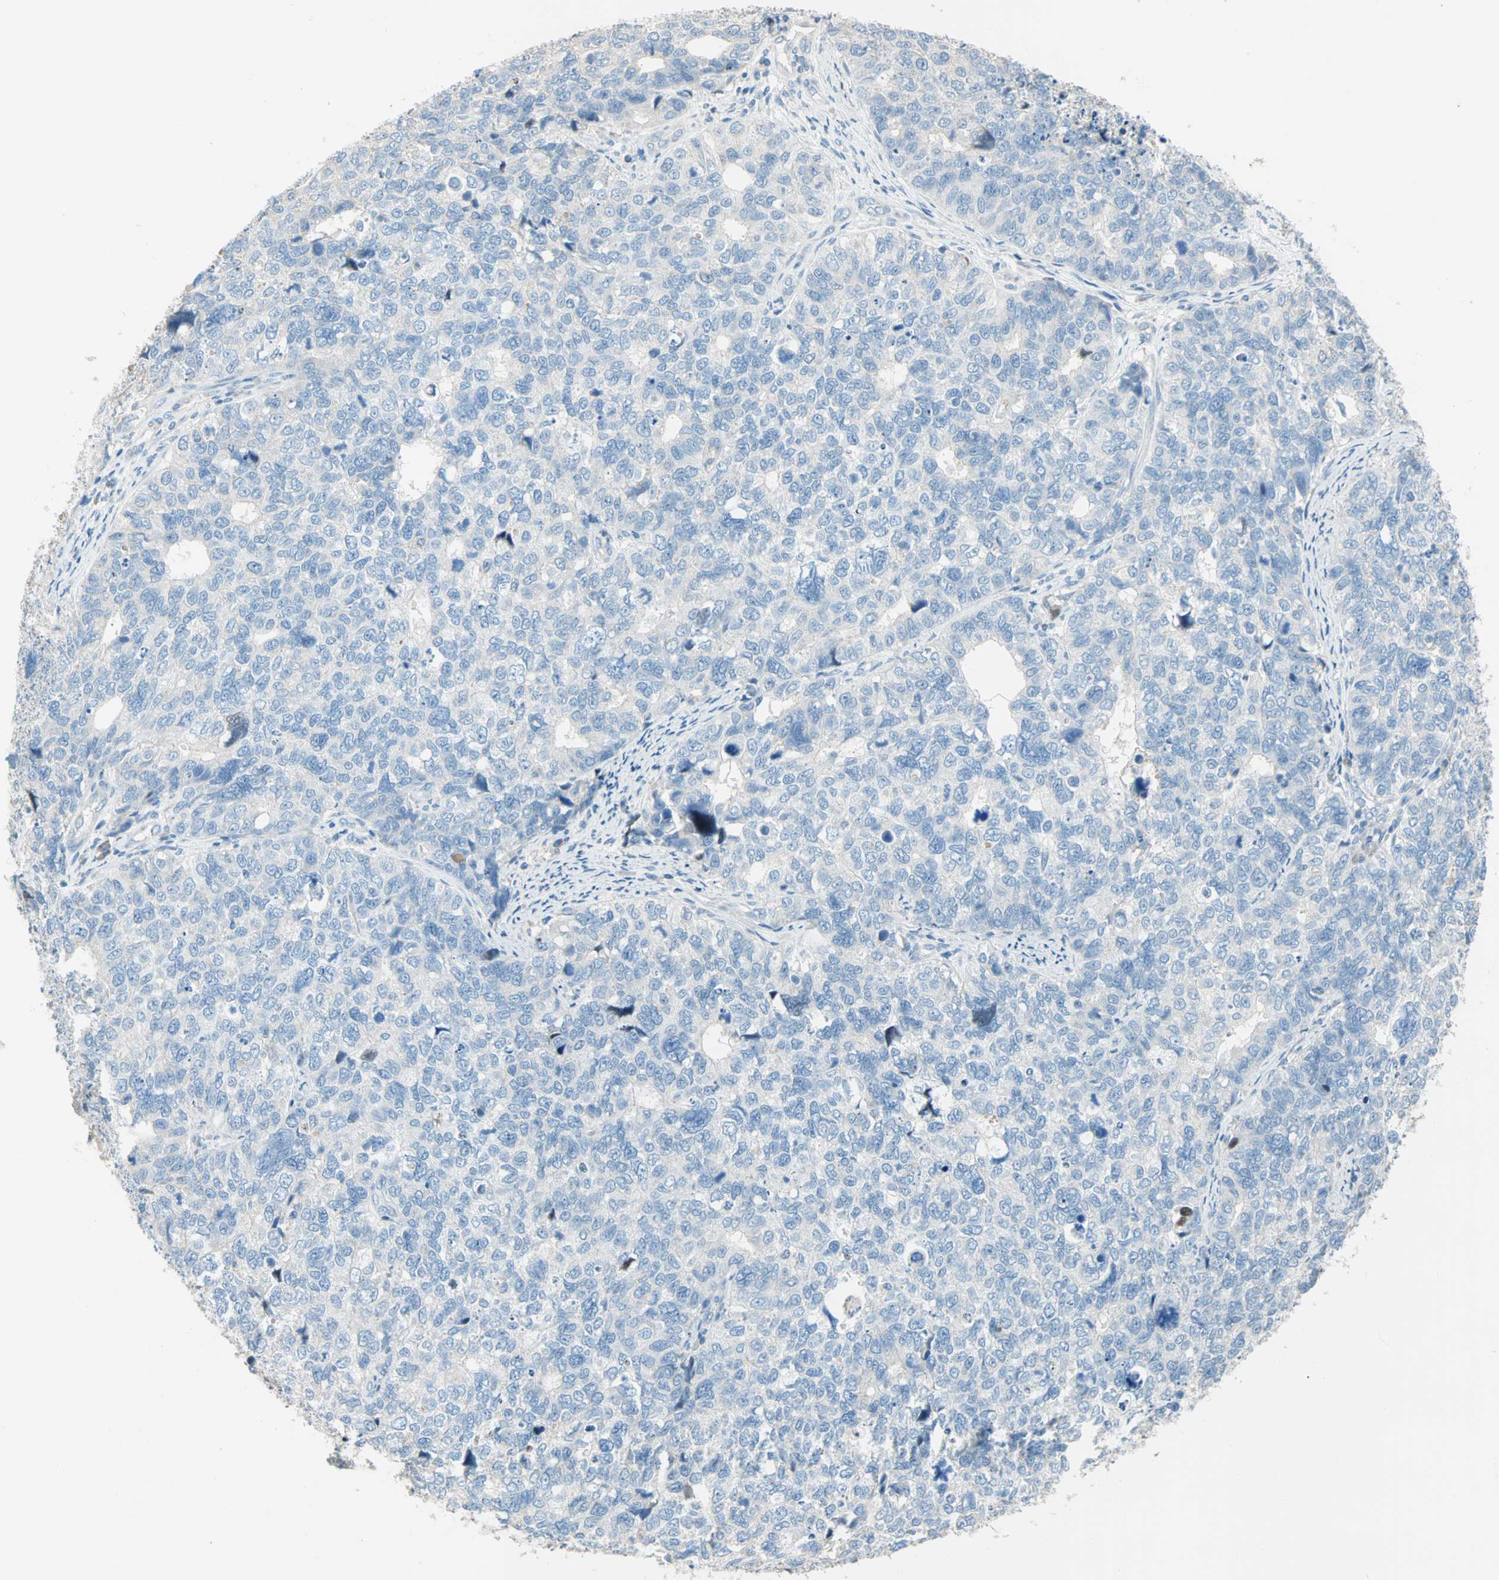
{"staining": {"intensity": "negative", "quantity": "none", "location": "none"}, "tissue": "cervical cancer", "cell_type": "Tumor cells", "image_type": "cancer", "snomed": [{"axis": "morphology", "description": "Squamous cell carcinoma, NOS"}, {"axis": "topography", "description": "Cervix"}], "caption": "Immunohistochemistry of human cervical squamous cell carcinoma displays no expression in tumor cells.", "gene": "ACVRL1", "patient": {"sex": "female", "age": 63}}